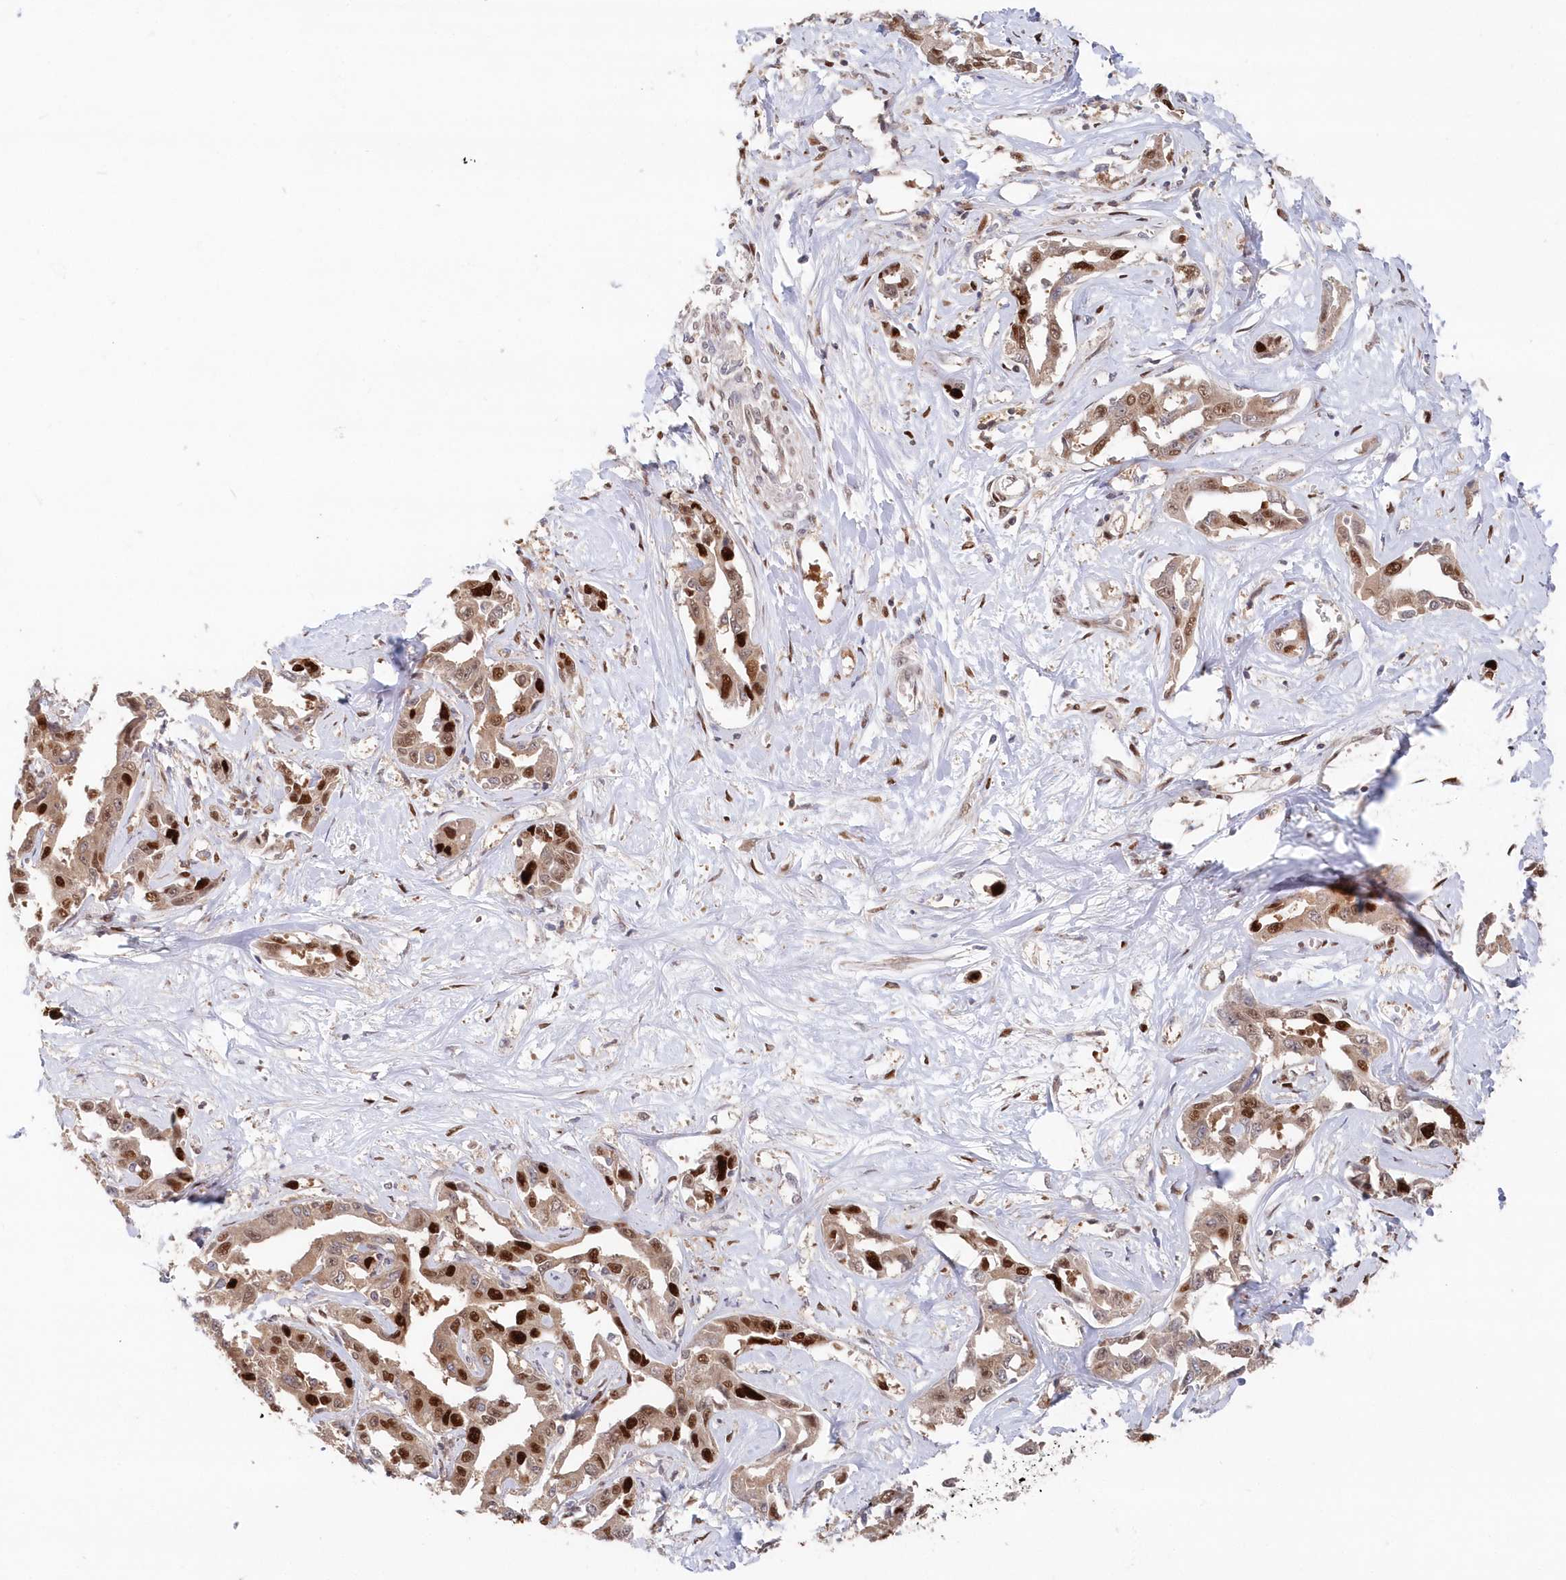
{"staining": {"intensity": "strong", "quantity": ">75%", "location": "nuclear"}, "tissue": "liver cancer", "cell_type": "Tumor cells", "image_type": "cancer", "snomed": [{"axis": "morphology", "description": "Cholangiocarcinoma"}, {"axis": "topography", "description": "Liver"}], "caption": "A brown stain highlights strong nuclear positivity of a protein in human liver cholangiocarcinoma tumor cells.", "gene": "ABHD14B", "patient": {"sex": "male", "age": 59}}